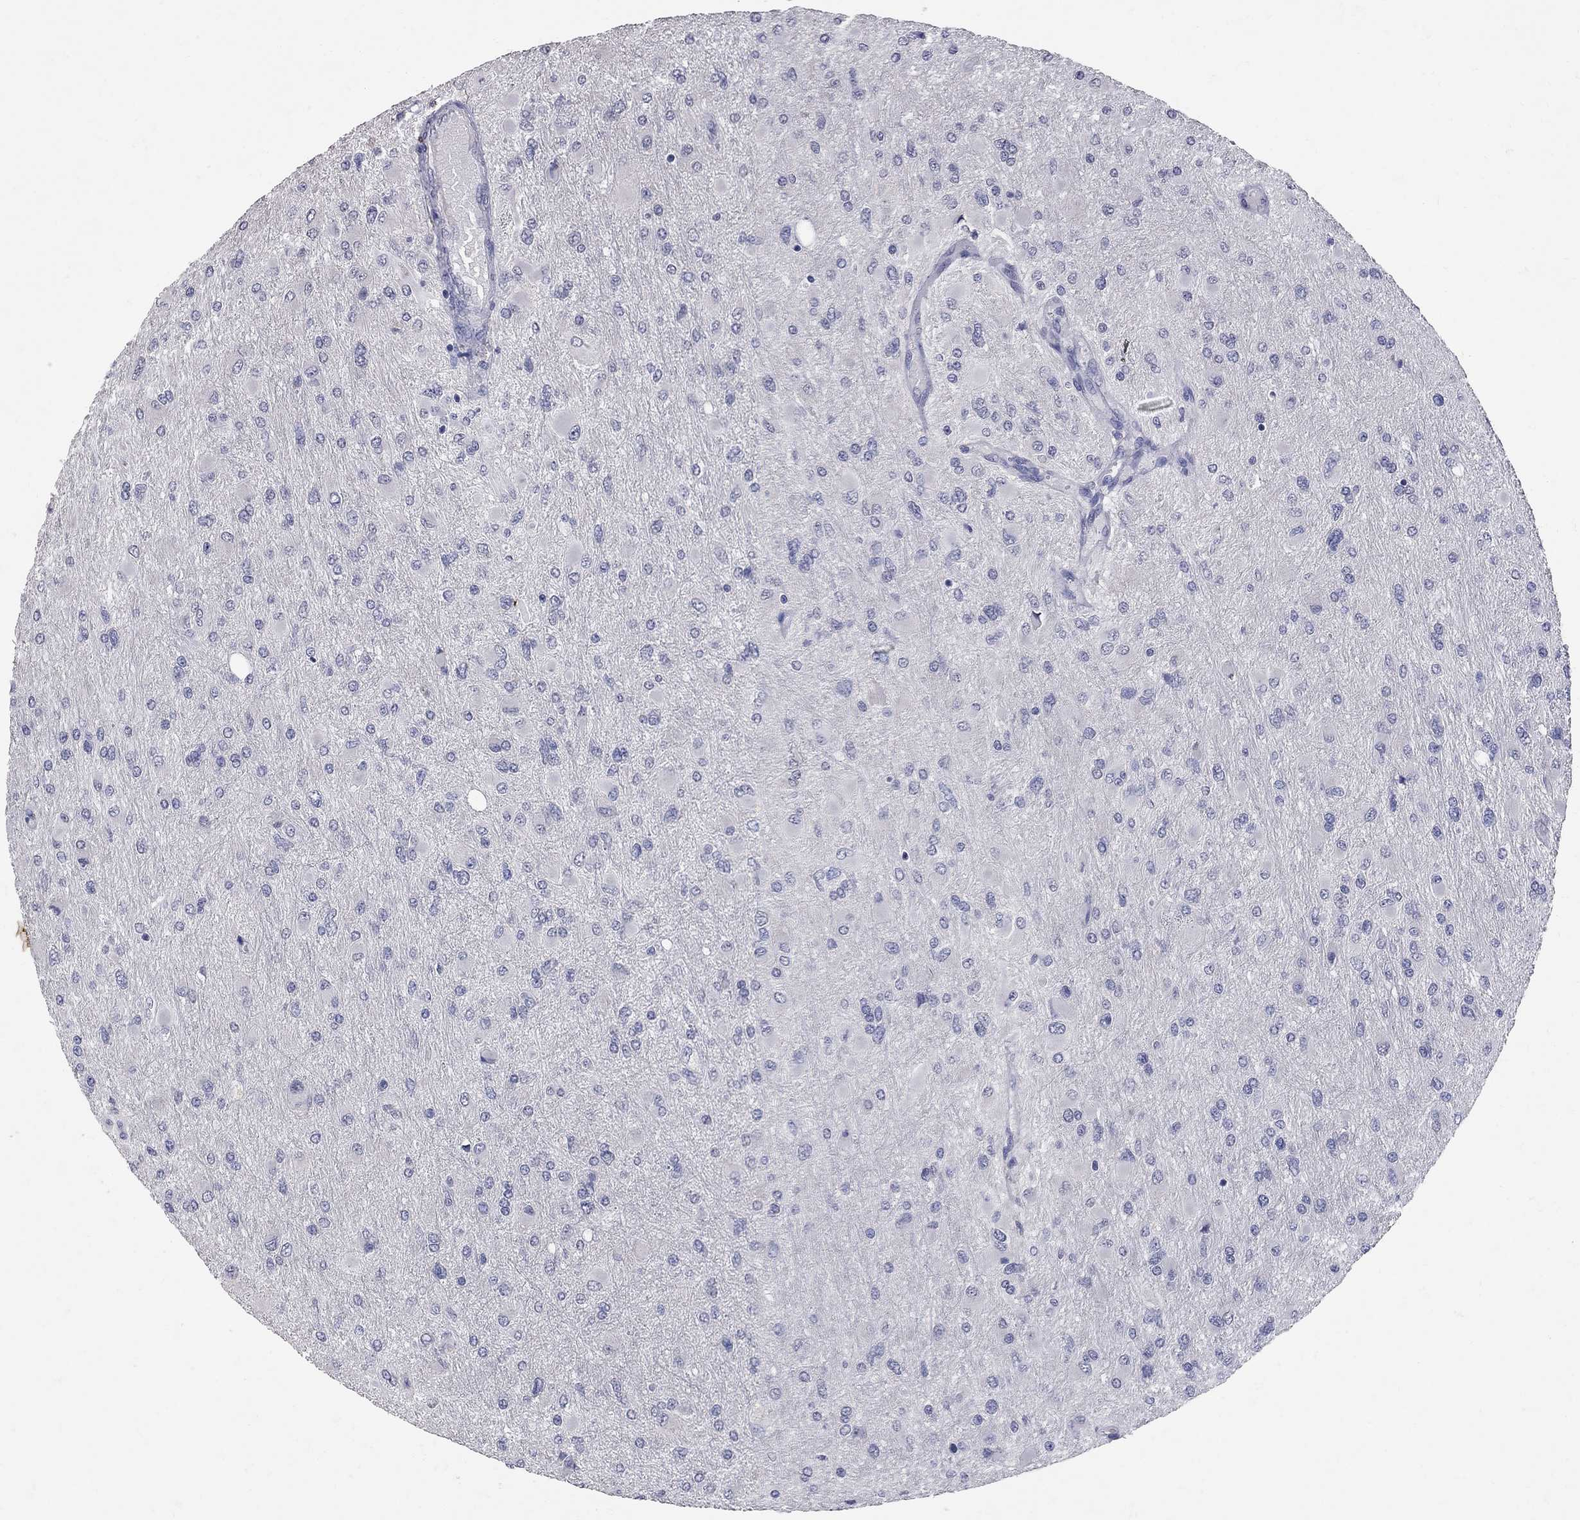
{"staining": {"intensity": "negative", "quantity": "none", "location": "none"}, "tissue": "glioma", "cell_type": "Tumor cells", "image_type": "cancer", "snomed": [{"axis": "morphology", "description": "Glioma, malignant, High grade"}, {"axis": "topography", "description": "Cerebral cortex"}], "caption": "DAB immunohistochemical staining of human glioma displays no significant positivity in tumor cells.", "gene": "NOS2", "patient": {"sex": "female", "age": 36}}